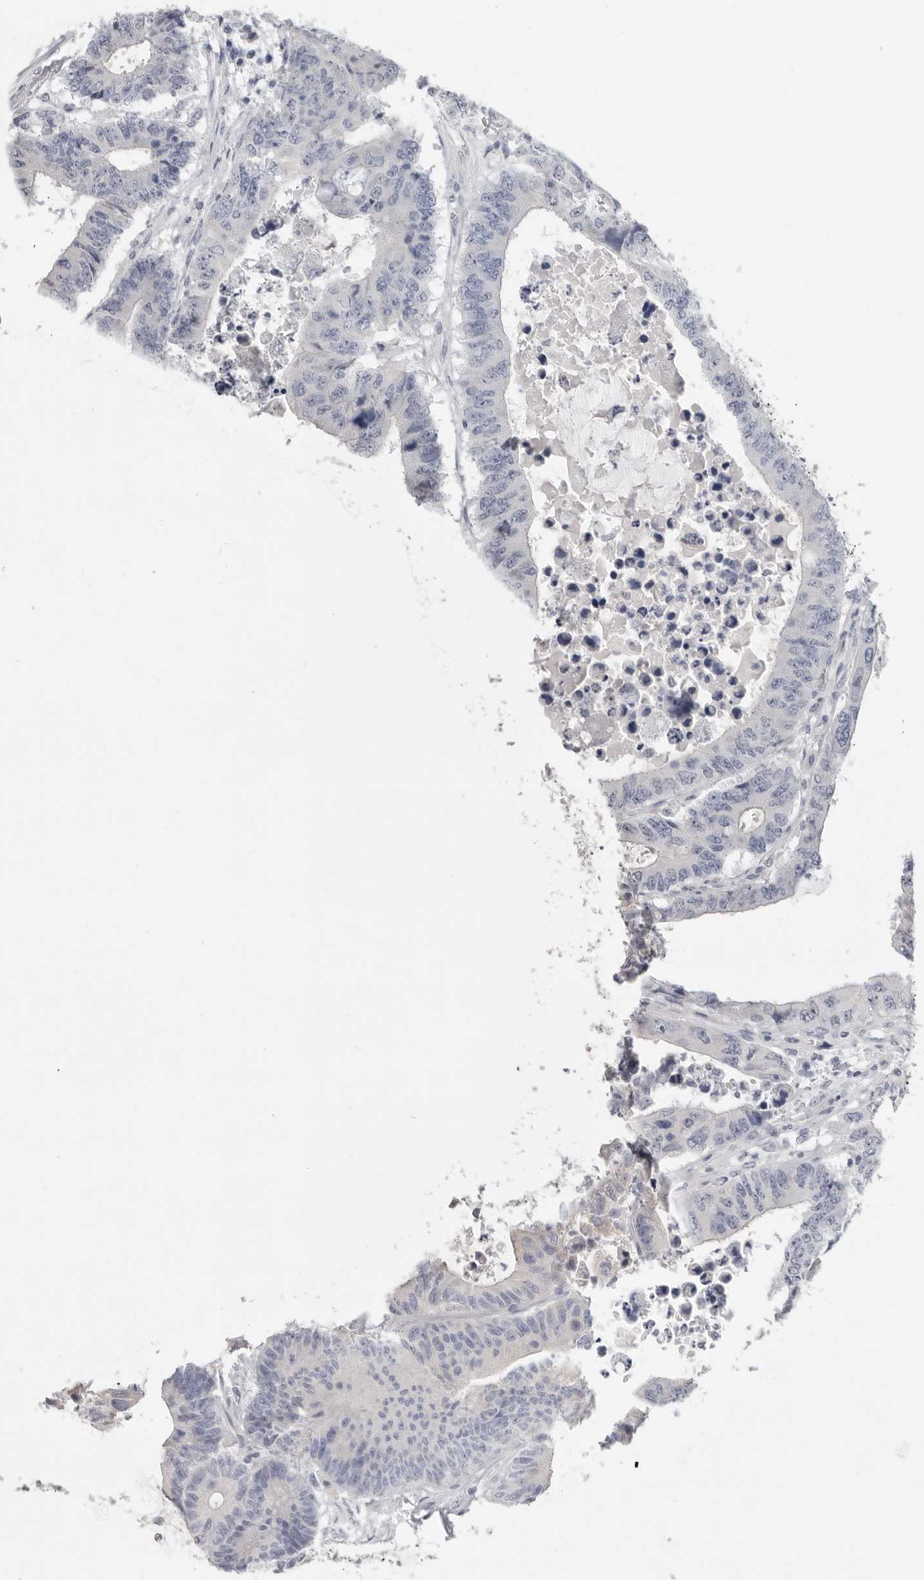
{"staining": {"intensity": "negative", "quantity": "none", "location": "none"}, "tissue": "colorectal cancer", "cell_type": "Tumor cells", "image_type": "cancer", "snomed": [{"axis": "morphology", "description": "Adenocarcinoma, NOS"}, {"axis": "topography", "description": "Rectum"}], "caption": "Histopathology image shows no protein staining in tumor cells of adenocarcinoma (colorectal) tissue.", "gene": "XIRP1", "patient": {"sex": "male", "age": 84}}